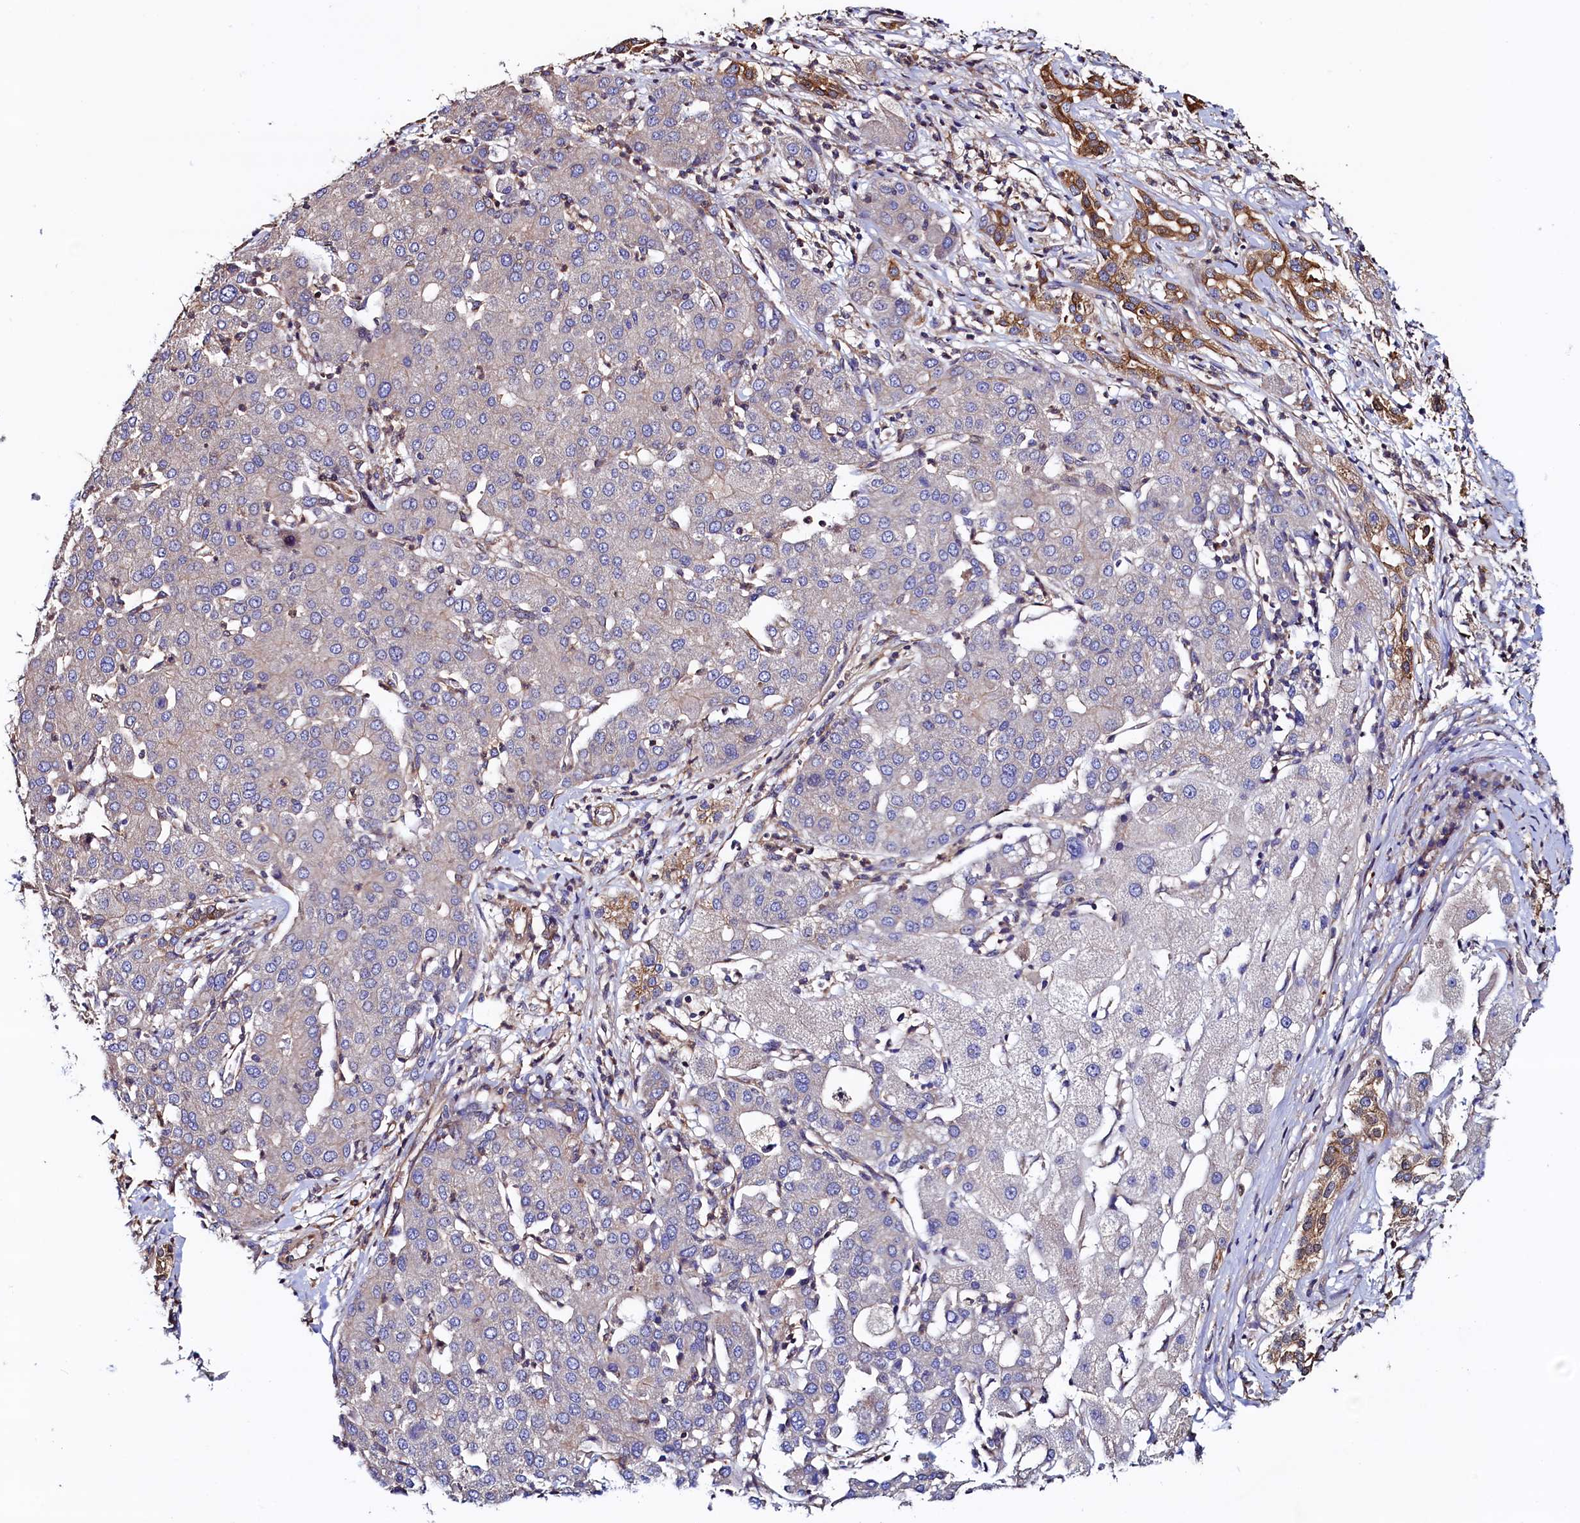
{"staining": {"intensity": "weak", "quantity": "<25%", "location": "cytoplasmic/membranous"}, "tissue": "liver cancer", "cell_type": "Tumor cells", "image_type": "cancer", "snomed": [{"axis": "morphology", "description": "Carcinoma, Hepatocellular, NOS"}, {"axis": "topography", "description": "Liver"}], "caption": "This is an immunohistochemistry (IHC) image of liver cancer (hepatocellular carcinoma). There is no expression in tumor cells.", "gene": "ATXN2L", "patient": {"sex": "male", "age": 65}}